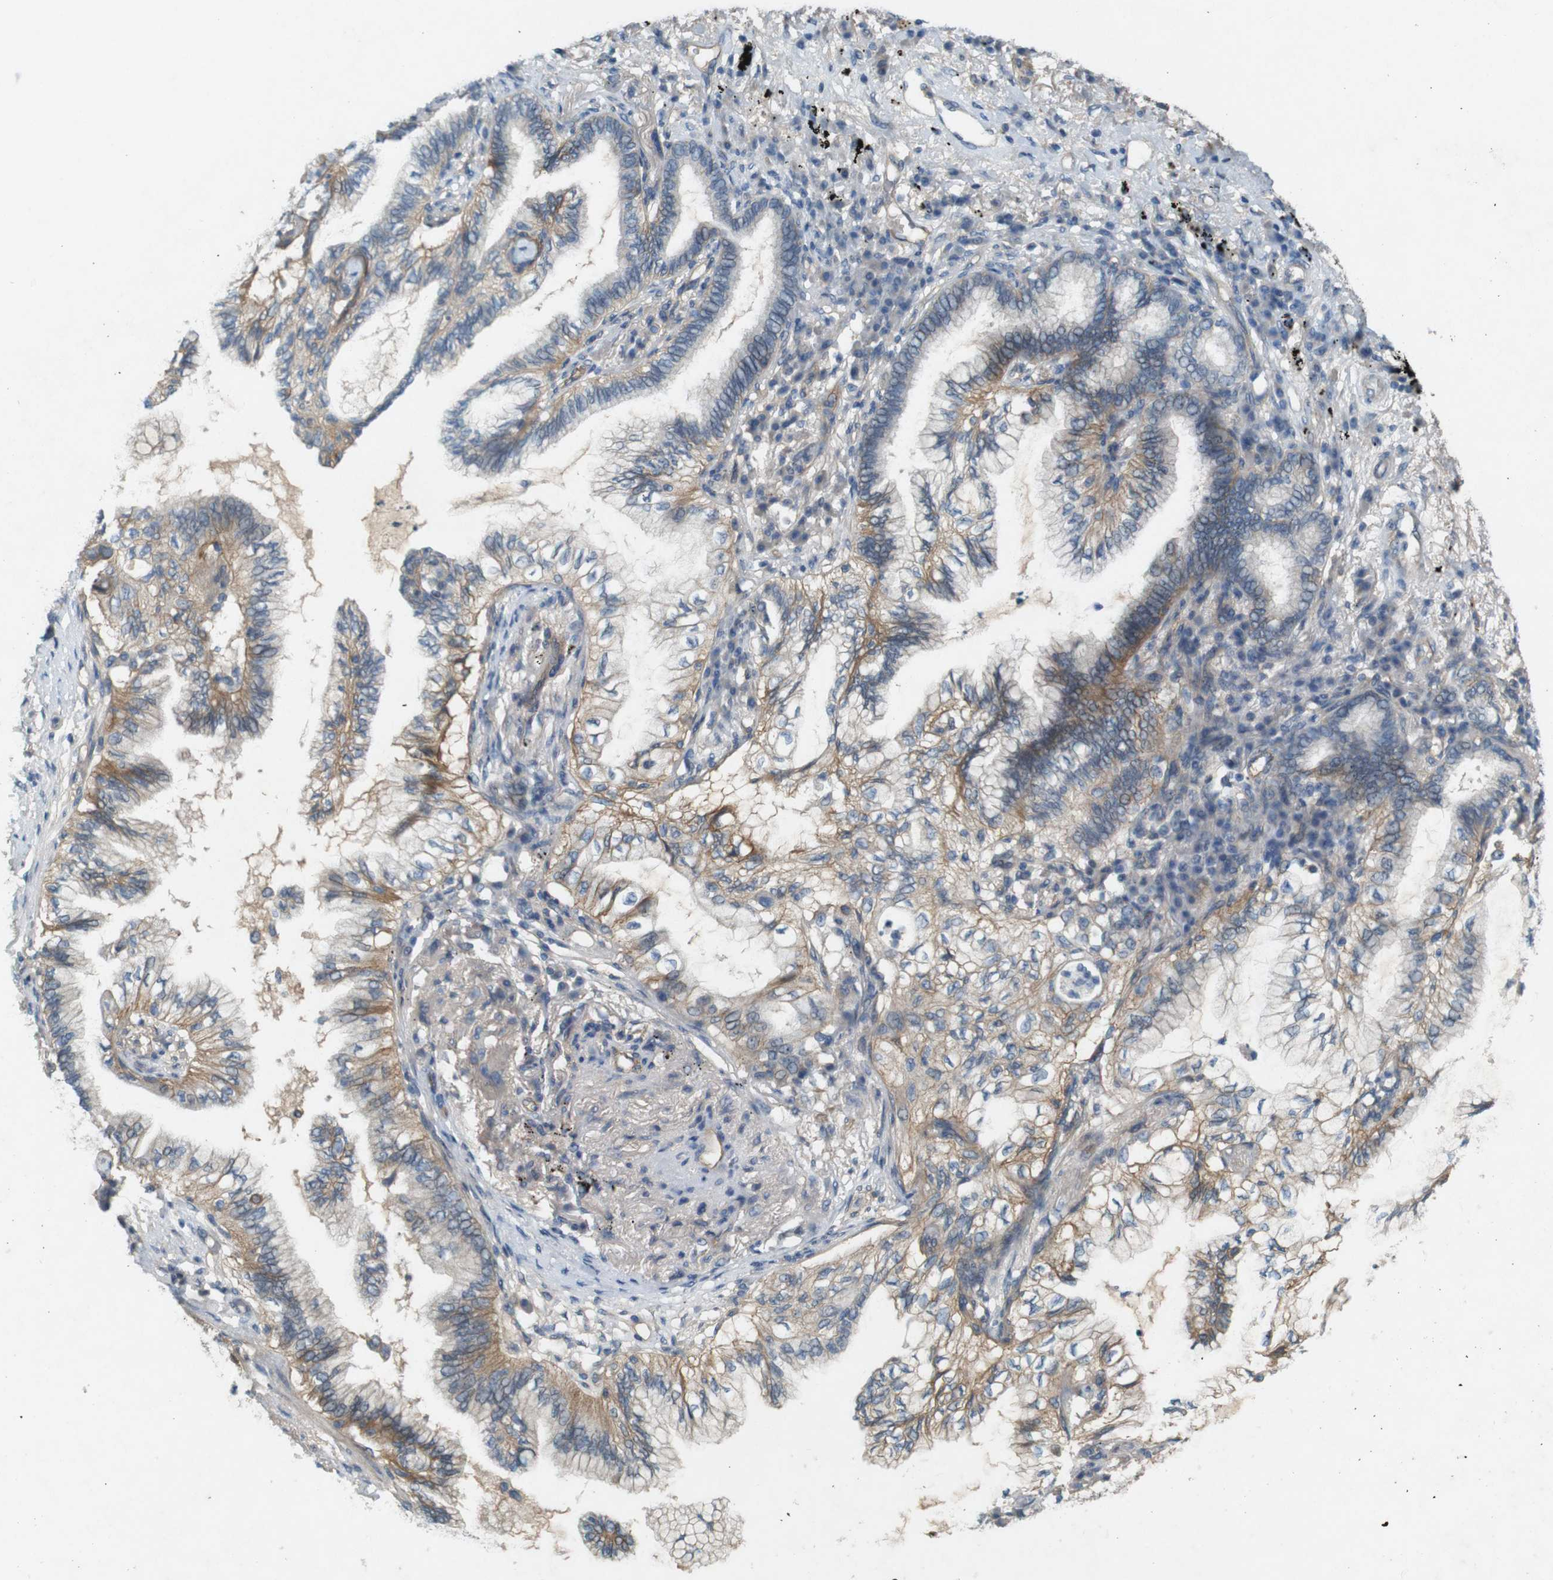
{"staining": {"intensity": "moderate", "quantity": ">75%", "location": "cytoplasmic/membranous"}, "tissue": "lung cancer", "cell_type": "Tumor cells", "image_type": "cancer", "snomed": [{"axis": "morphology", "description": "Normal tissue, NOS"}, {"axis": "morphology", "description": "Adenocarcinoma, NOS"}, {"axis": "topography", "description": "Bronchus"}, {"axis": "topography", "description": "Lung"}], "caption": "Immunohistochemistry staining of adenocarcinoma (lung), which exhibits medium levels of moderate cytoplasmic/membranous staining in approximately >75% of tumor cells indicating moderate cytoplasmic/membranous protein positivity. The staining was performed using DAB (3,3'-diaminobenzidine) (brown) for protein detection and nuclei were counterstained in hematoxylin (blue).", "gene": "PVR", "patient": {"sex": "female", "age": 70}}